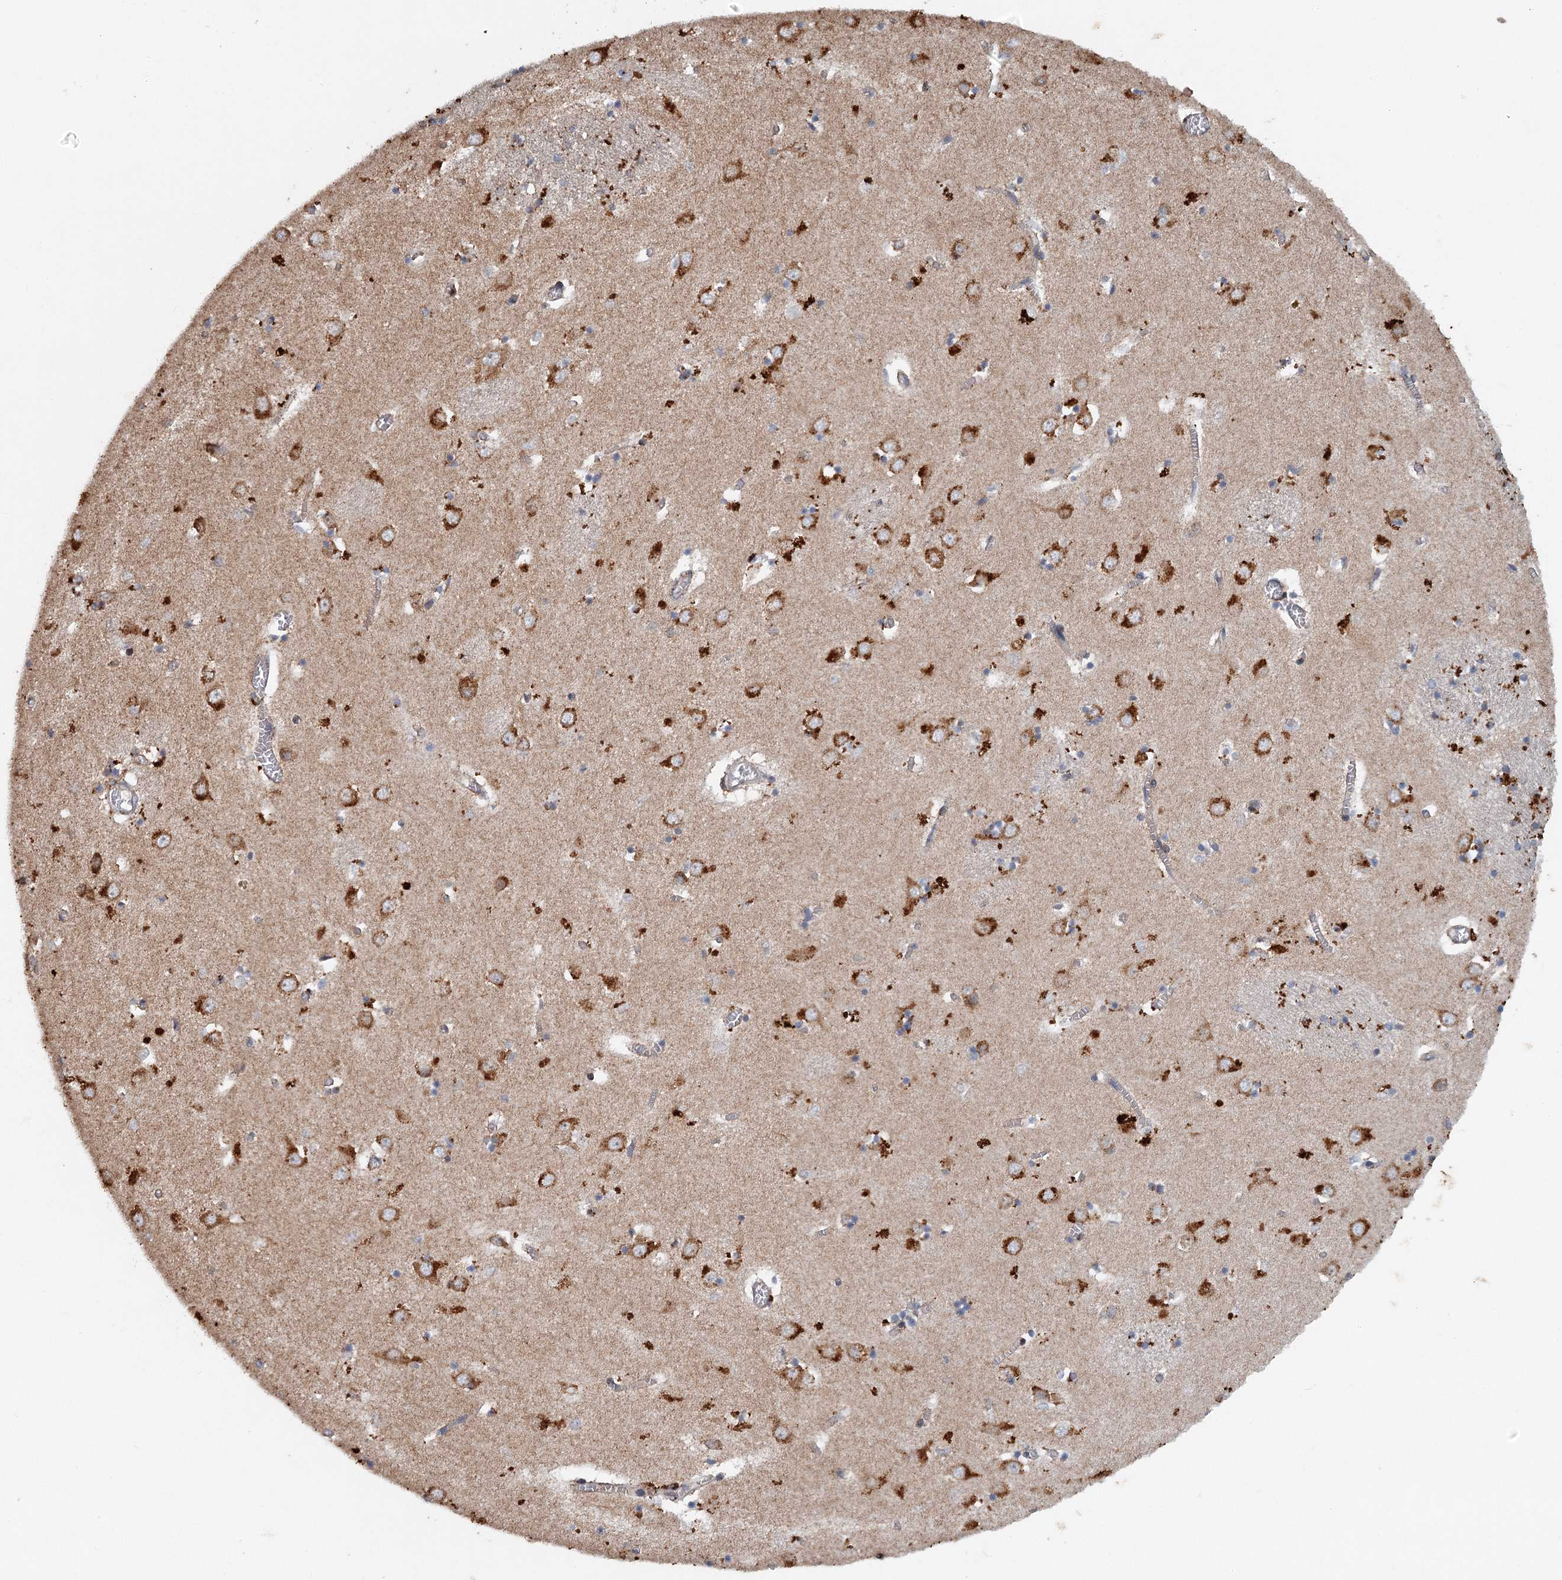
{"staining": {"intensity": "moderate", "quantity": "<25%", "location": "cytoplasmic/membranous"}, "tissue": "caudate", "cell_type": "Glial cells", "image_type": "normal", "snomed": [{"axis": "morphology", "description": "Normal tissue, NOS"}, {"axis": "topography", "description": "Lateral ventricle wall"}], "caption": "High-power microscopy captured an immunohistochemistry (IHC) image of unremarkable caudate, revealing moderate cytoplasmic/membranous staining in about <25% of glial cells.", "gene": "SRPX2", "patient": {"sex": "male", "age": 70}}